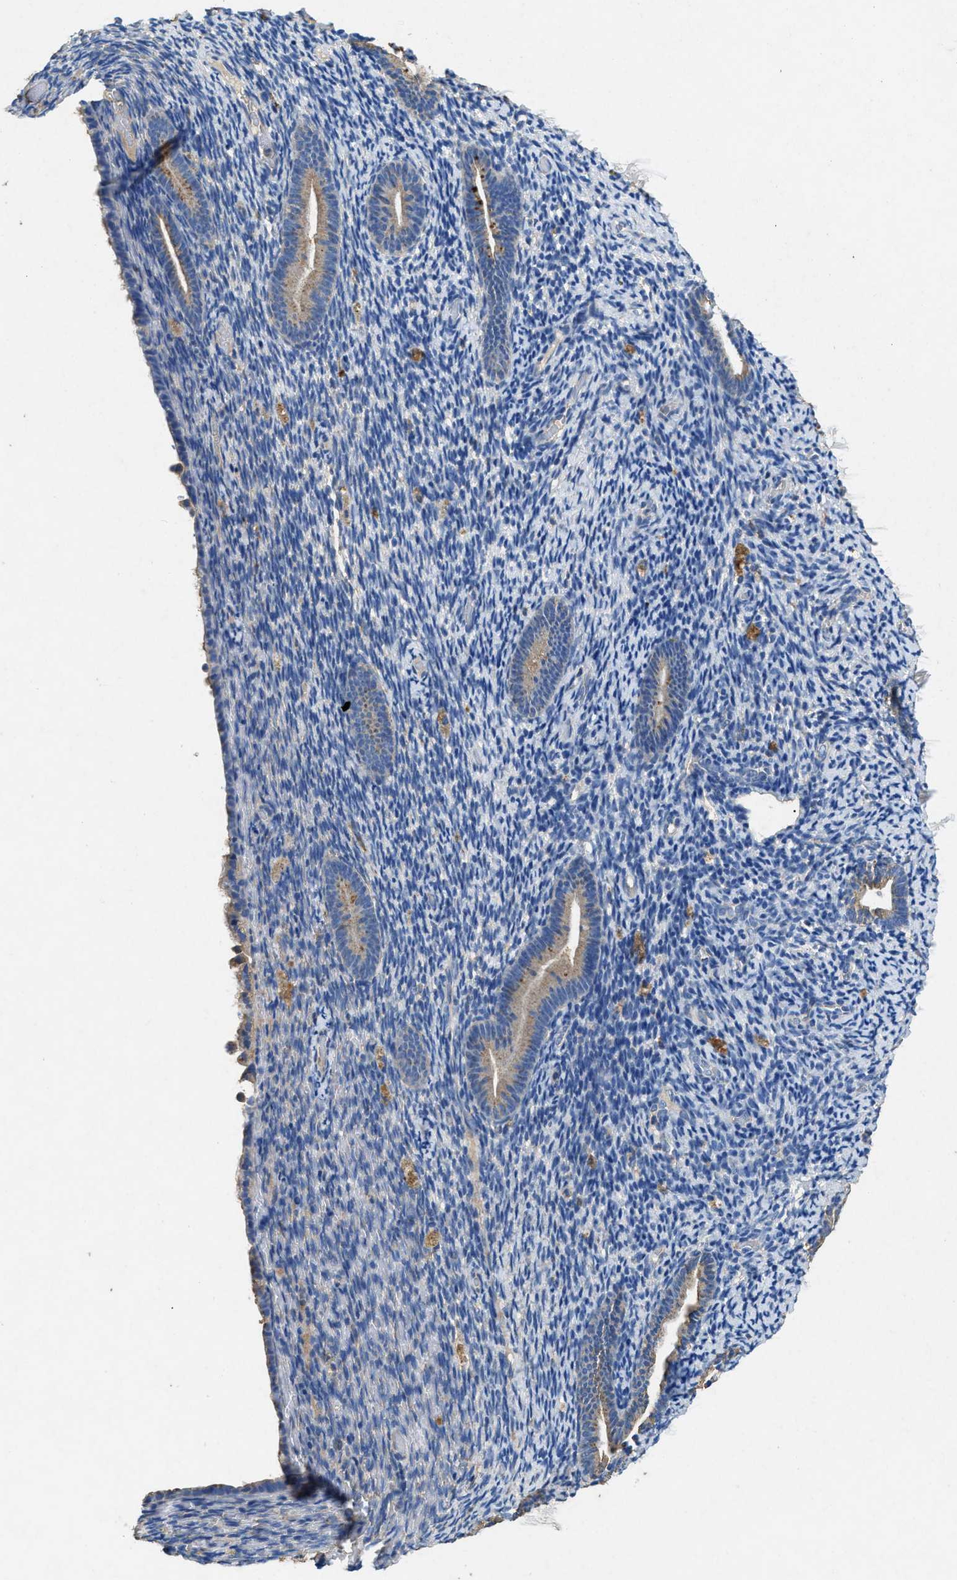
{"staining": {"intensity": "negative", "quantity": "none", "location": "none"}, "tissue": "endometrium", "cell_type": "Cells in endometrial stroma", "image_type": "normal", "snomed": [{"axis": "morphology", "description": "Normal tissue, NOS"}, {"axis": "topography", "description": "Endometrium"}], "caption": "Human endometrium stained for a protein using immunohistochemistry (IHC) reveals no staining in cells in endometrial stroma.", "gene": "CDK15", "patient": {"sex": "female", "age": 51}}